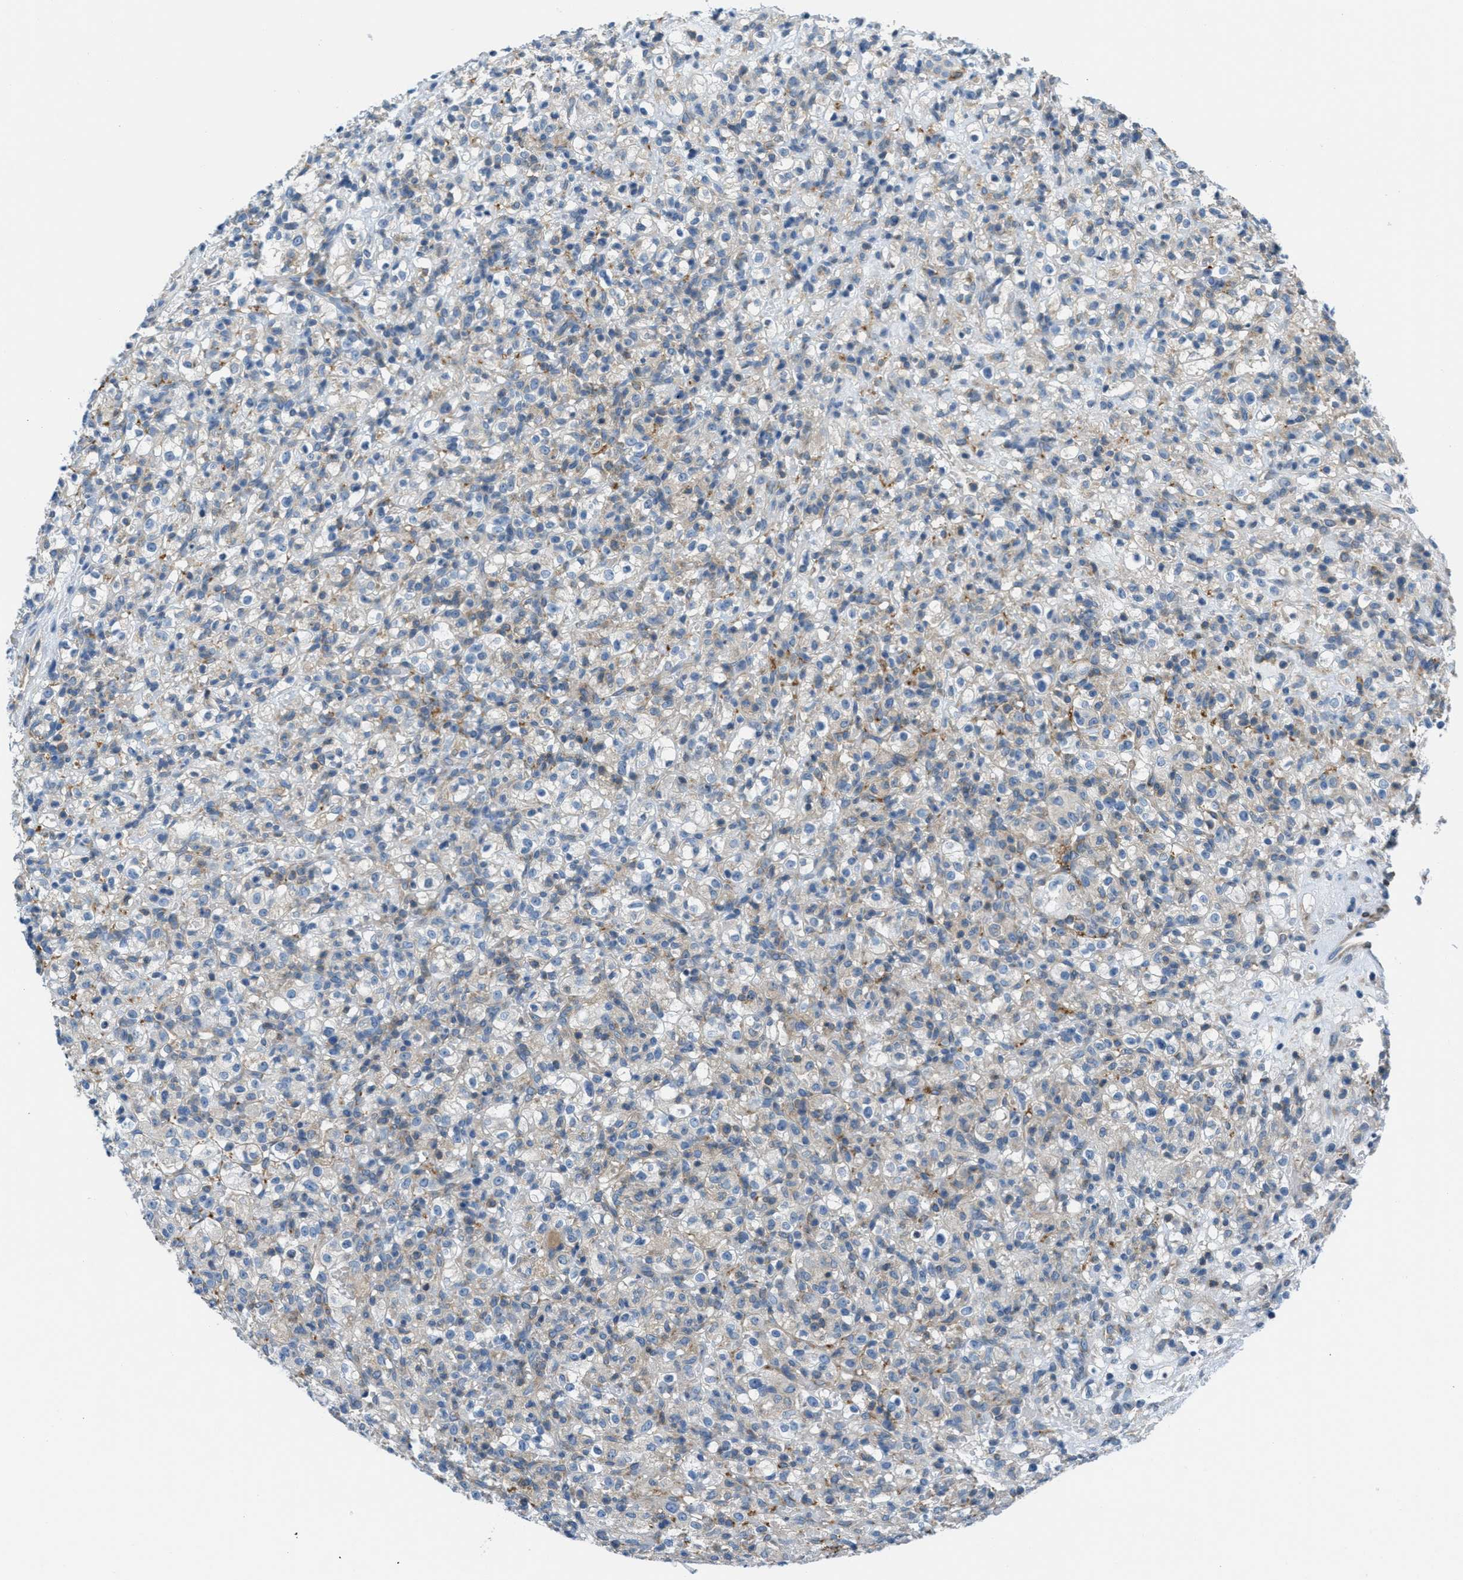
{"staining": {"intensity": "weak", "quantity": "25%-75%", "location": "cytoplasmic/membranous"}, "tissue": "renal cancer", "cell_type": "Tumor cells", "image_type": "cancer", "snomed": [{"axis": "morphology", "description": "Normal tissue, NOS"}, {"axis": "morphology", "description": "Adenocarcinoma, NOS"}, {"axis": "topography", "description": "Kidney"}], "caption": "Immunohistochemical staining of renal cancer demonstrates weak cytoplasmic/membranous protein staining in about 25%-75% of tumor cells. The staining was performed using DAB, with brown indicating positive protein expression. Nuclei are stained blue with hematoxylin.", "gene": "MAPRE2", "patient": {"sex": "female", "age": 72}}